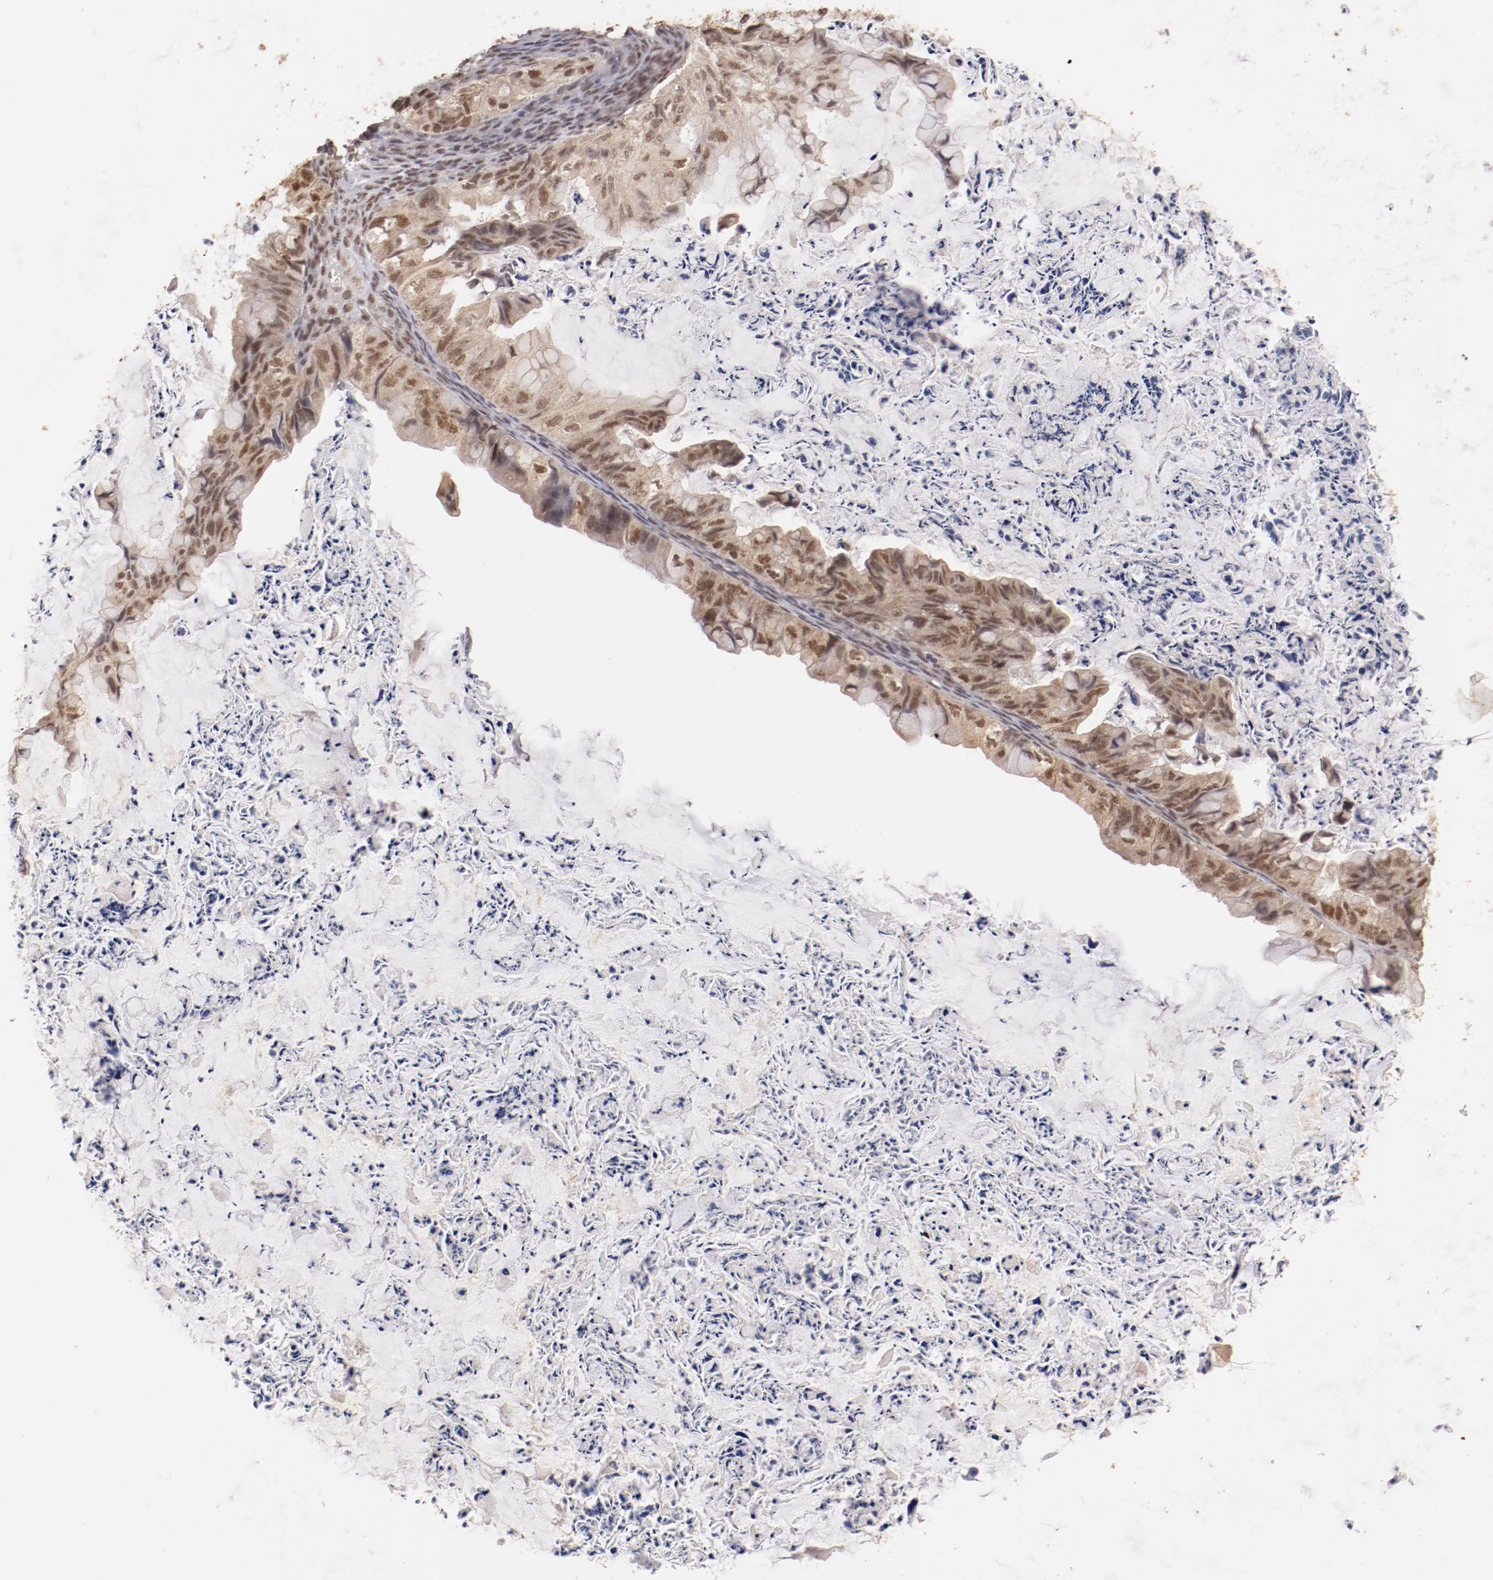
{"staining": {"intensity": "moderate", "quantity": ">75%", "location": "cytoplasmic/membranous,nuclear"}, "tissue": "ovarian cancer", "cell_type": "Tumor cells", "image_type": "cancer", "snomed": [{"axis": "morphology", "description": "Cystadenocarcinoma, mucinous, NOS"}, {"axis": "topography", "description": "Ovary"}], "caption": "This image exhibits immunohistochemistry staining of human mucinous cystadenocarcinoma (ovarian), with medium moderate cytoplasmic/membranous and nuclear expression in approximately >75% of tumor cells.", "gene": "CLOCK", "patient": {"sex": "female", "age": 36}}